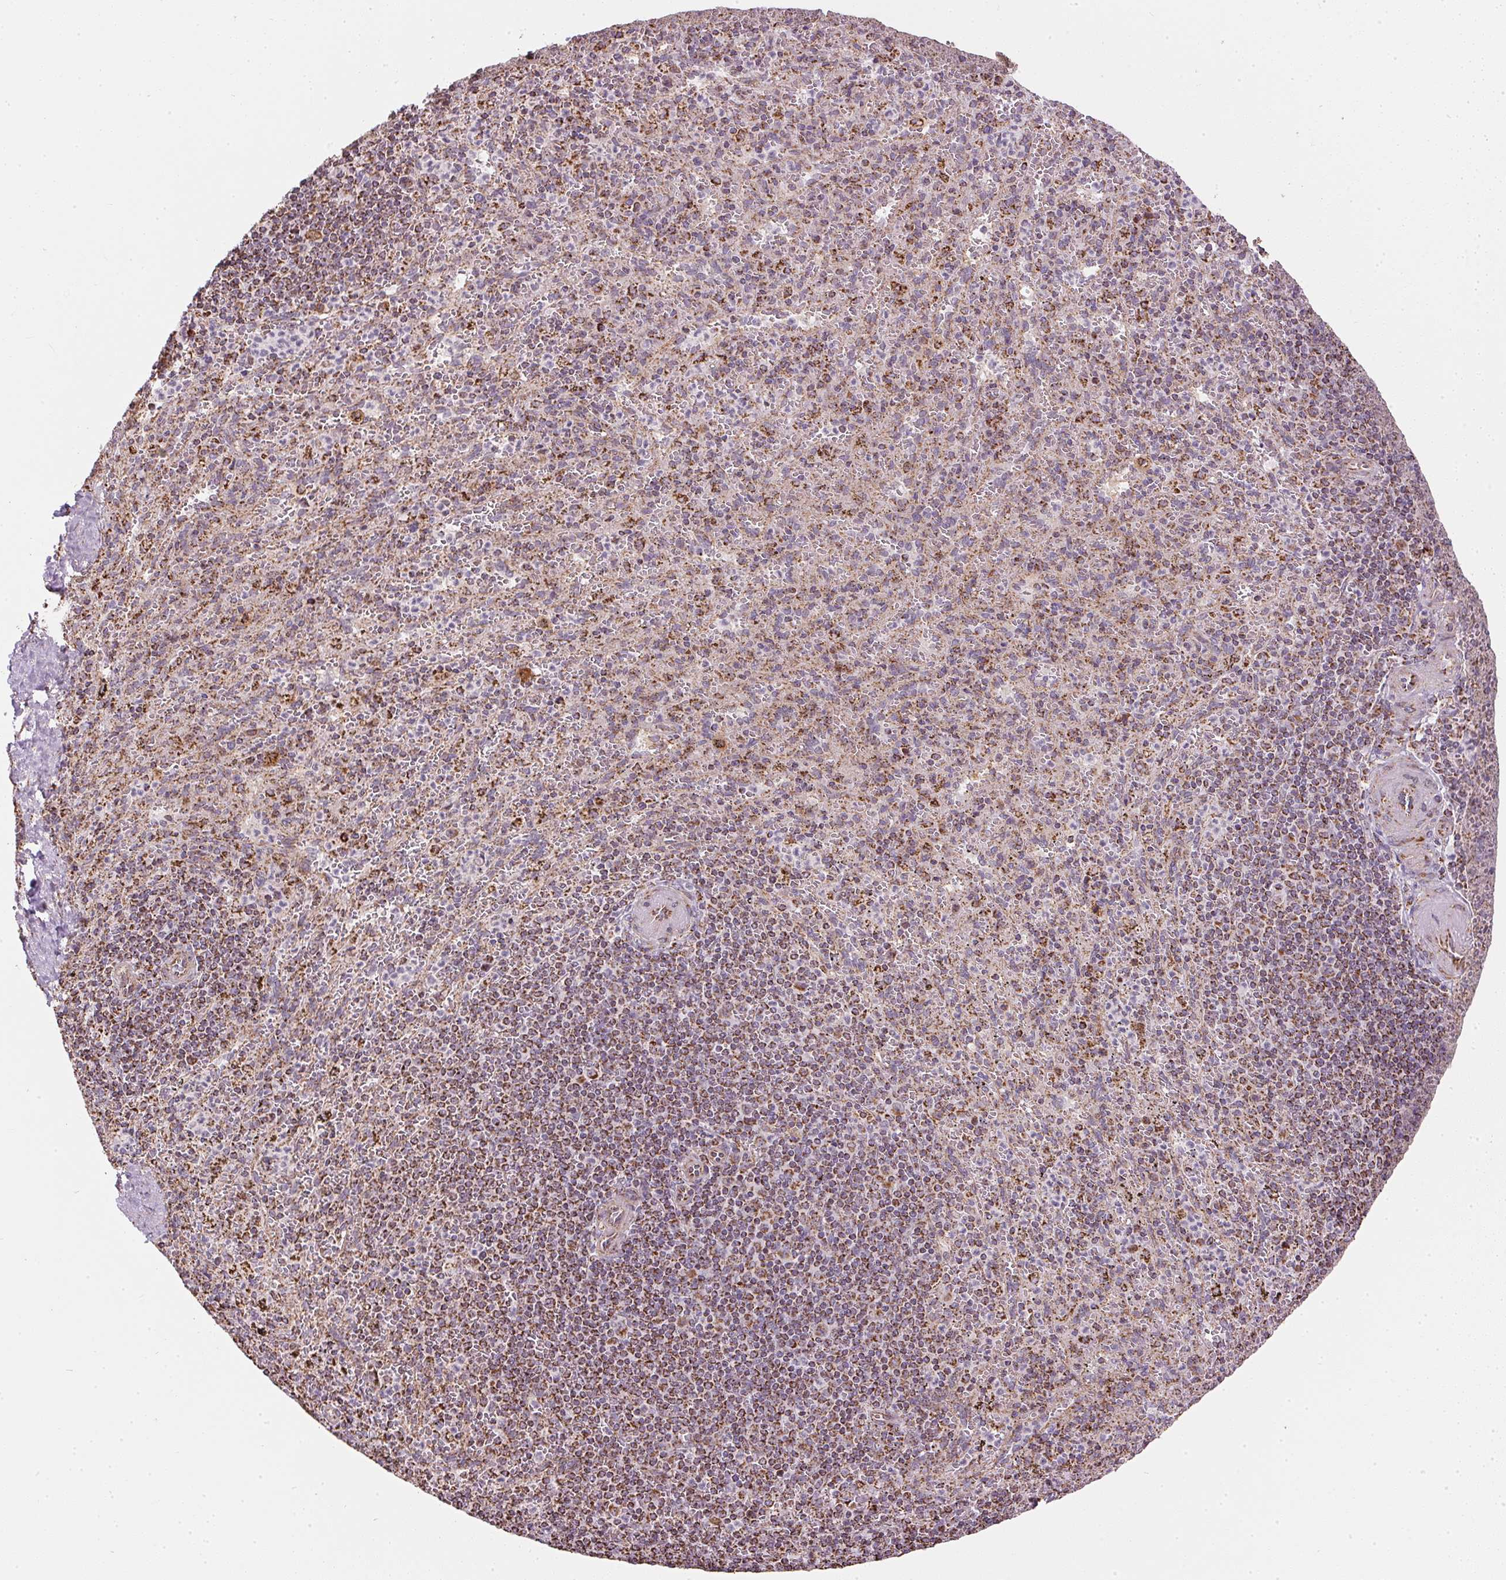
{"staining": {"intensity": "moderate", "quantity": "25%-75%", "location": "cytoplasmic/membranous"}, "tissue": "spleen", "cell_type": "Cells in red pulp", "image_type": "normal", "snomed": [{"axis": "morphology", "description": "Normal tissue, NOS"}, {"axis": "topography", "description": "Spleen"}], "caption": "Protein staining exhibits moderate cytoplasmic/membranous expression in about 25%-75% of cells in red pulp in normal spleen. The protein is stained brown, and the nuclei are stained in blue (DAB IHC with brightfield microscopy, high magnification).", "gene": "MAPK11", "patient": {"sex": "male", "age": 57}}